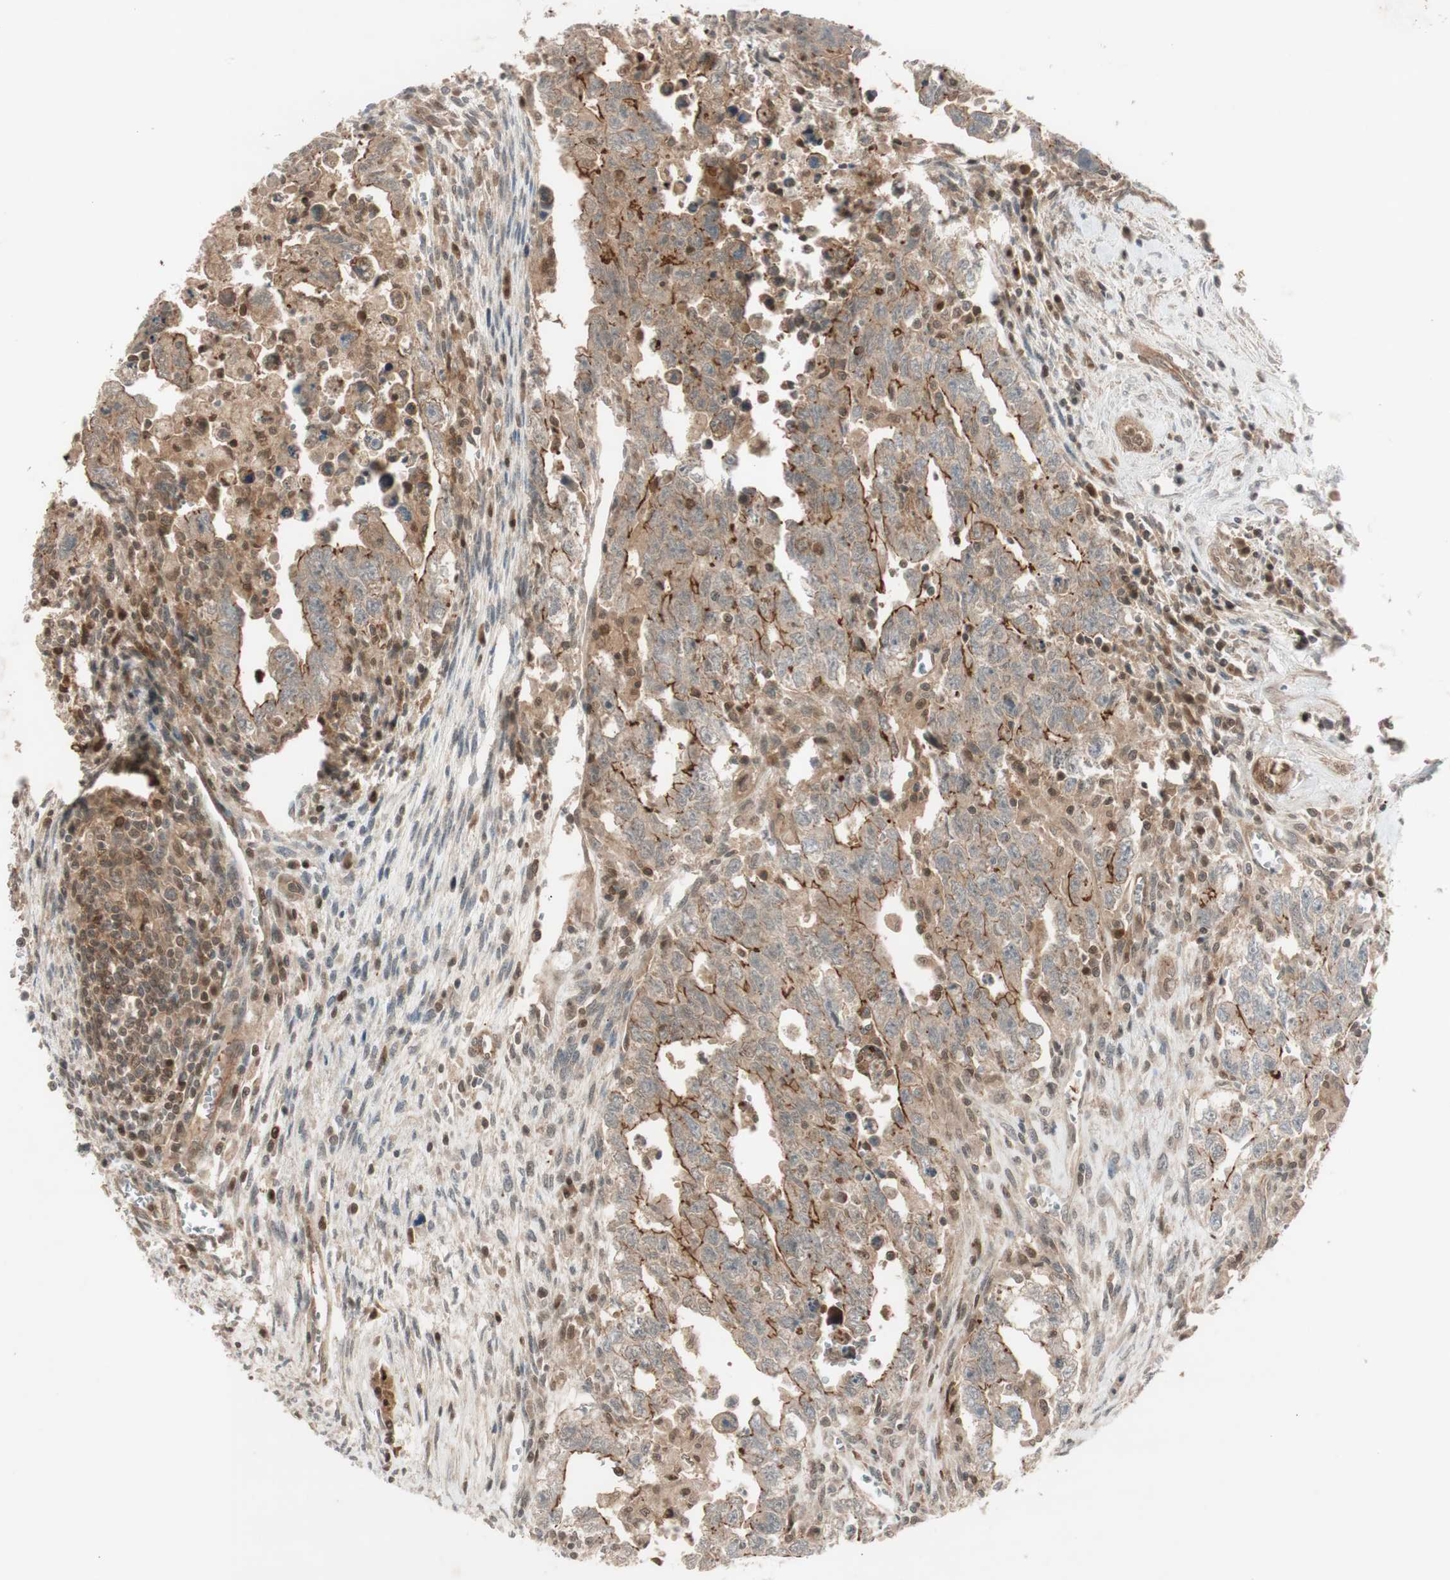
{"staining": {"intensity": "weak", "quantity": ">75%", "location": "cytoplasmic/membranous"}, "tissue": "testis cancer", "cell_type": "Tumor cells", "image_type": "cancer", "snomed": [{"axis": "morphology", "description": "Carcinoma, Embryonal, NOS"}, {"axis": "topography", "description": "Testis"}], "caption": "High-magnification brightfield microscopy of embryonal carcinoma (testis) stained with DAB (3,3'-diaminobenzidine) (brown) and counterstained with hematoxylin (blue). tumor cells exhibit weak cytoplasmic/membranous expression is present in approximately>75% of cells. Immunohistochemistry (ihc) stains the protein in brown and the nuclei are stained blue.", "gene": "EPHA8", "patient": {"sex": "male", "age": 28}}